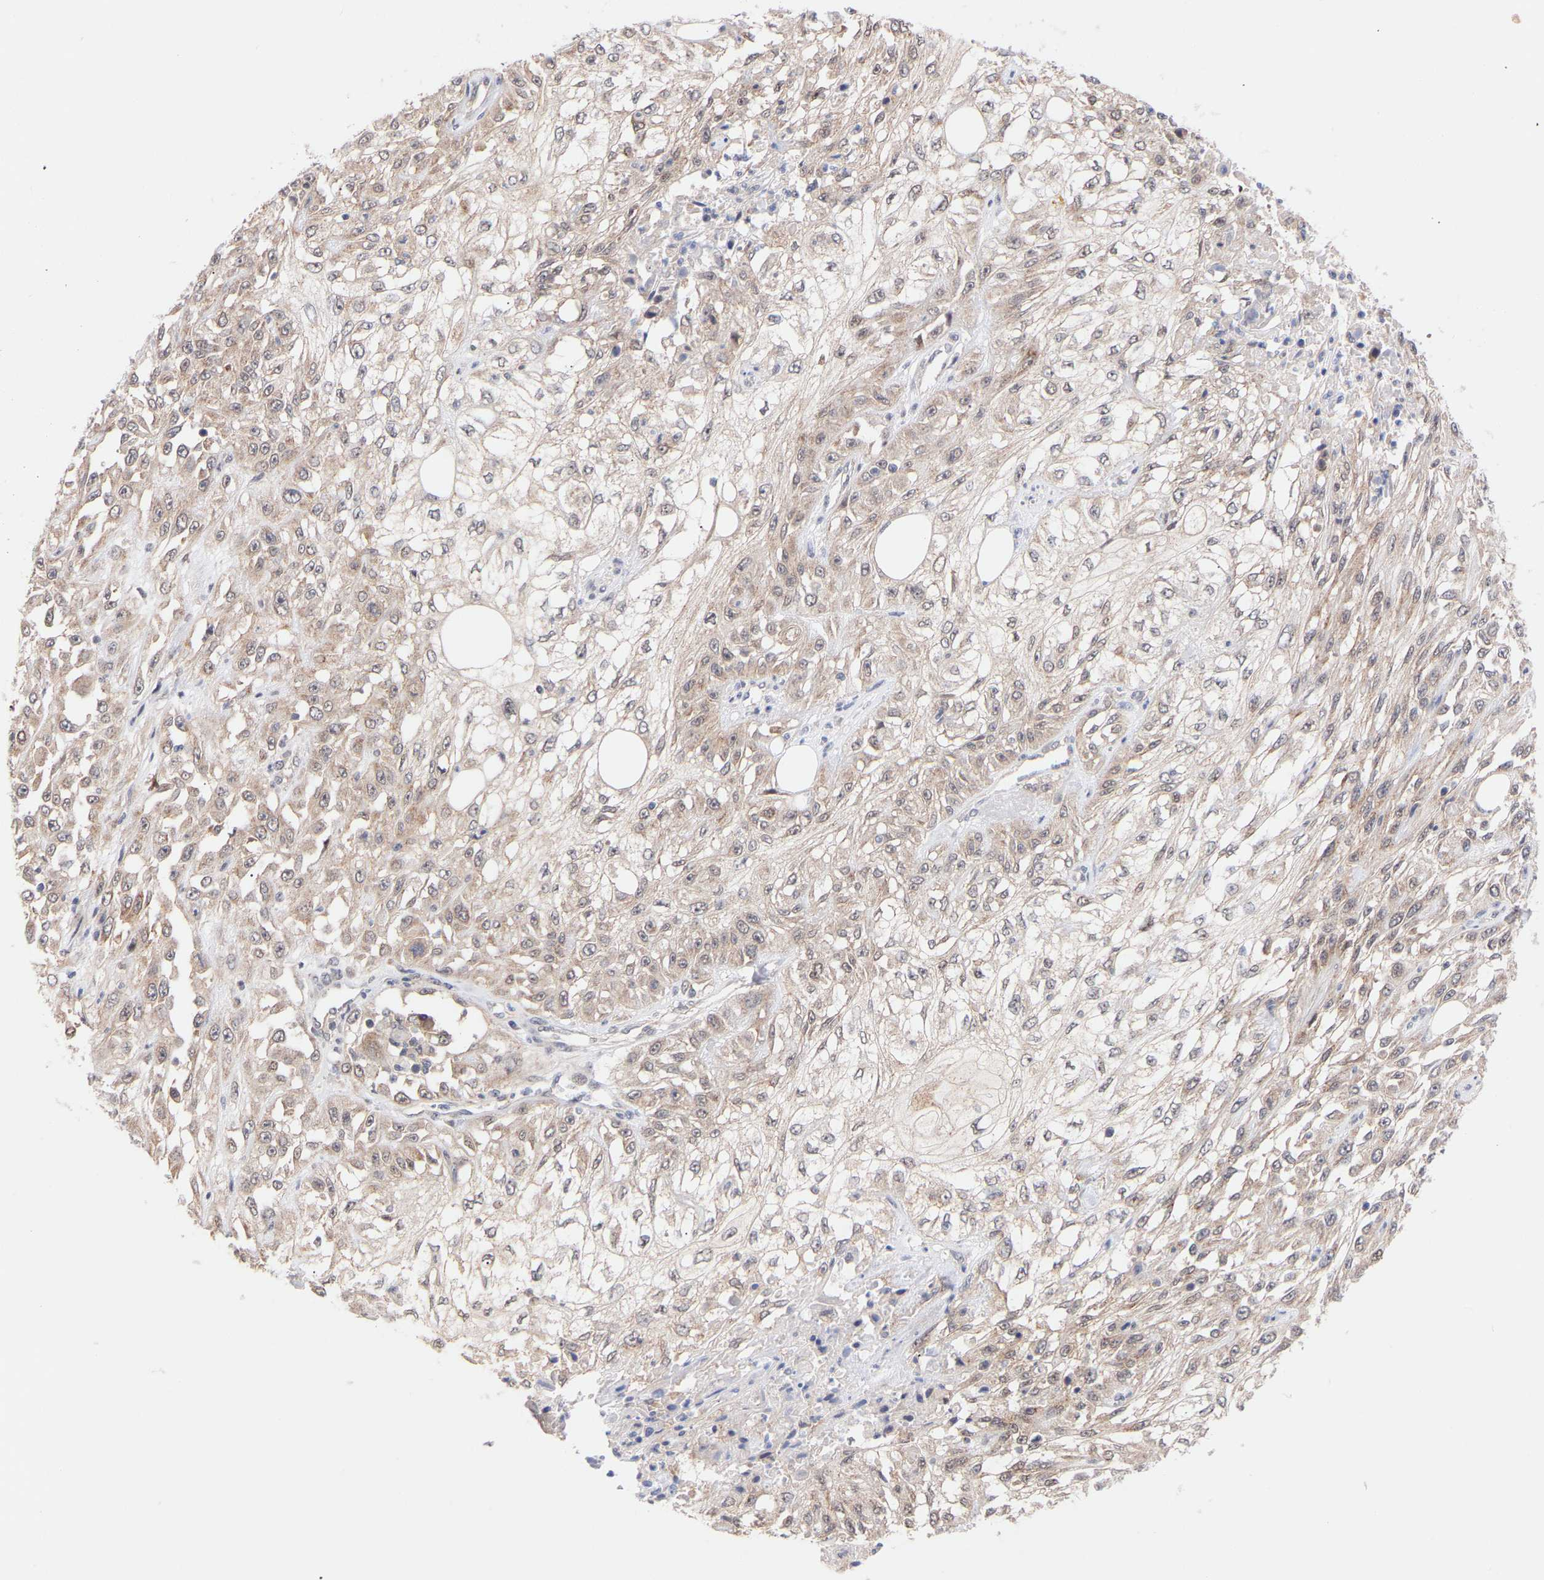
{"staining": {"intensity": "weak", "quantity": ">75%", "location": "cytoplasmic/membranous,nuclear"}, "tissue": "skin cancer", "cell_type": "Tumor cells", "image_type": "cancer", "snomed": [{"axis": "morphology", "description": "Squamous cell carcinoma, NOS"}, {"axis": "morphology", "description": "Squamous cell carcinoma, metastatic, NOS"}, {"axis": "topography", "description": "Skin"}, {"axis": "topography", "description": "Lymph node"}], "caption": "About >75% of tumor cells in human skin cancer exhibit weak cytoplasmic/membranous and nuclear protein staining as visualized by brown immunohistochemical staining.", "gene": "PDLIM5", "patient": {"sex": "male", "age": 75}}